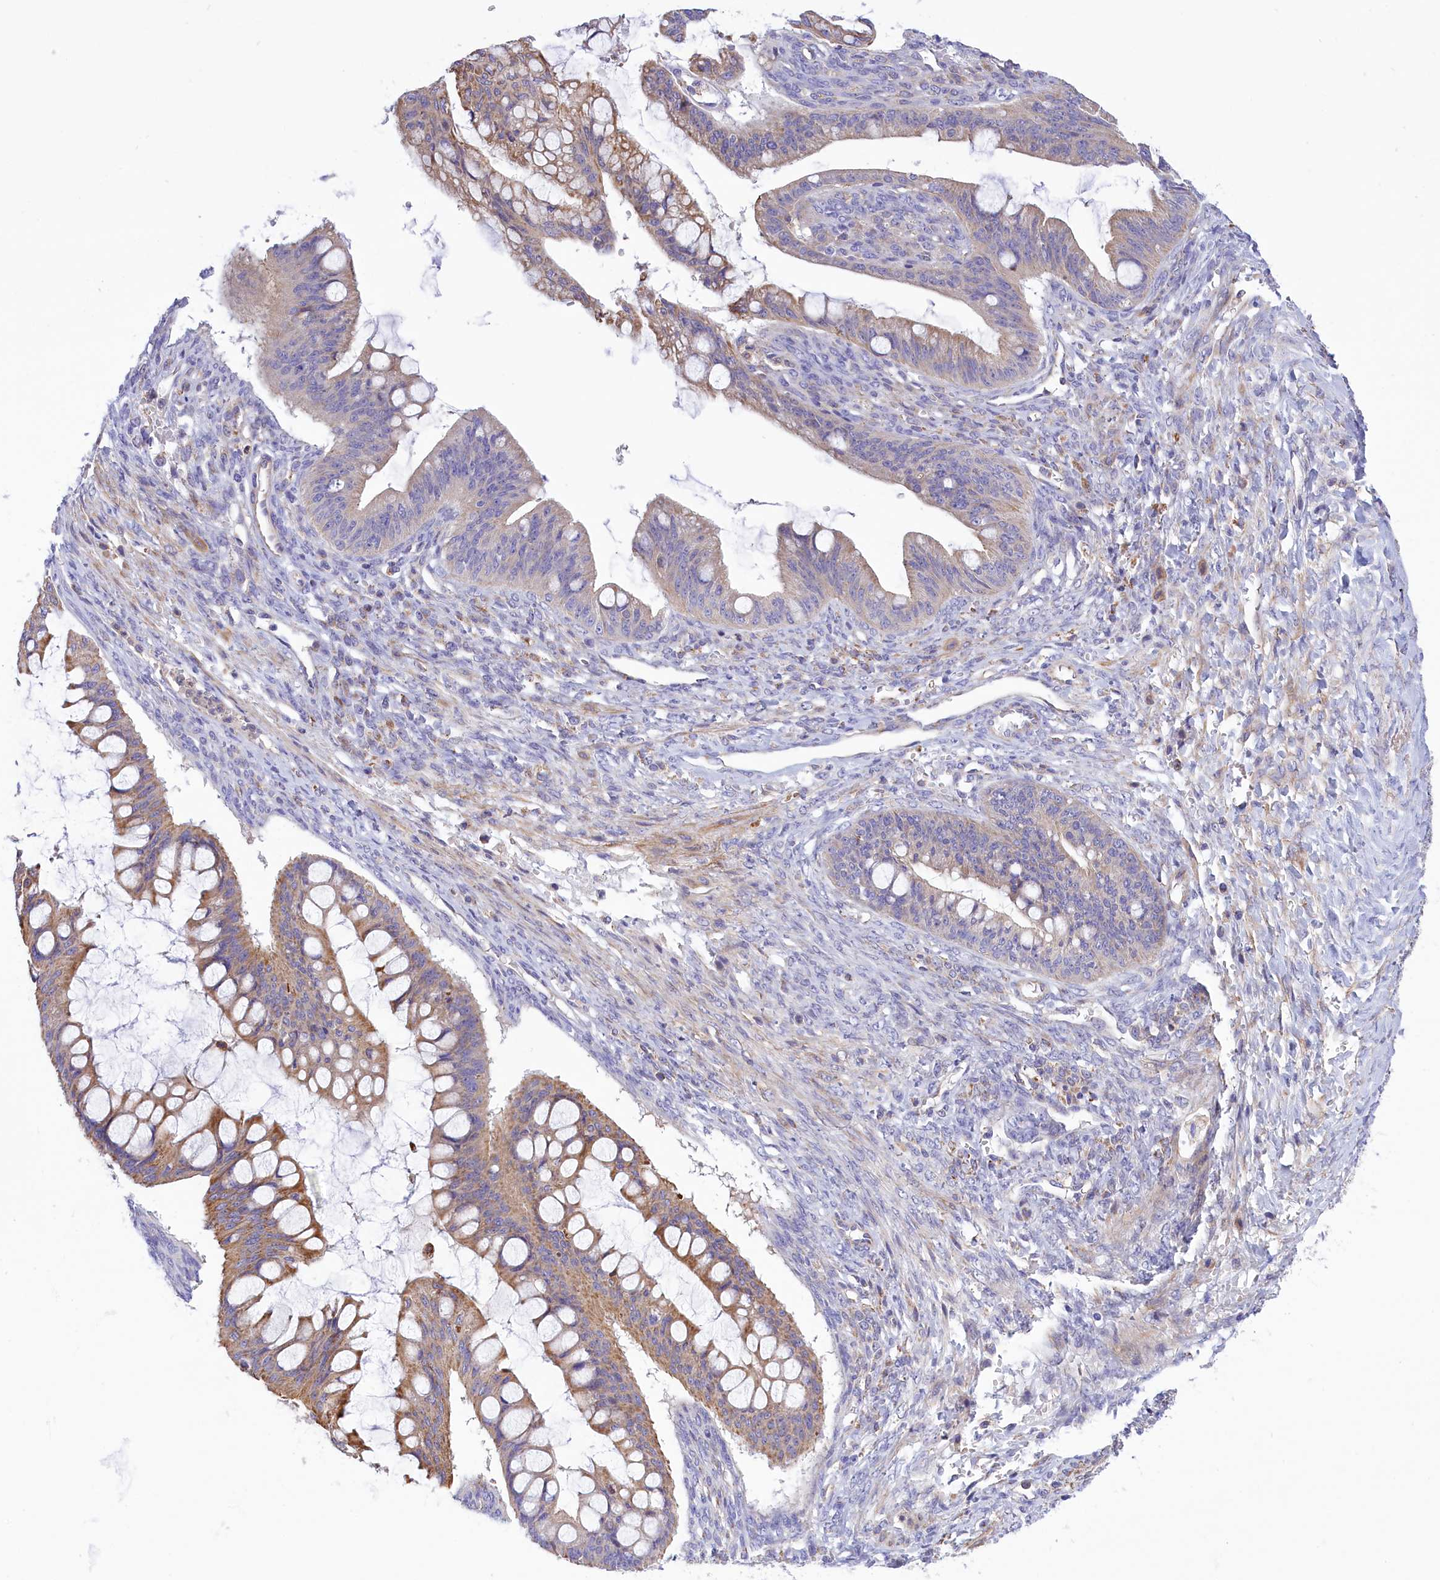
{"staining": {"intensity": "moderate", "quantity": ">75%", "location": "cytoplasmic/membranous"}, "tissue": "ovarian cancer", "cell_type": "Tumor cells", "image_type": "cancer", "snomed": [{"axis": "morphology", "description": "Cystadenocarcinoma, mucinous, NOS"}, {"axis": "topography", "description": "Ovary"}], "caption": "Human ovarian mucinous cystadenocarcinoma stained with a protein marker exhibits moderate staining in tumor cells.", "gene": "CORO7-PAM16", "patient": {"sex": "female", "age": 73}}